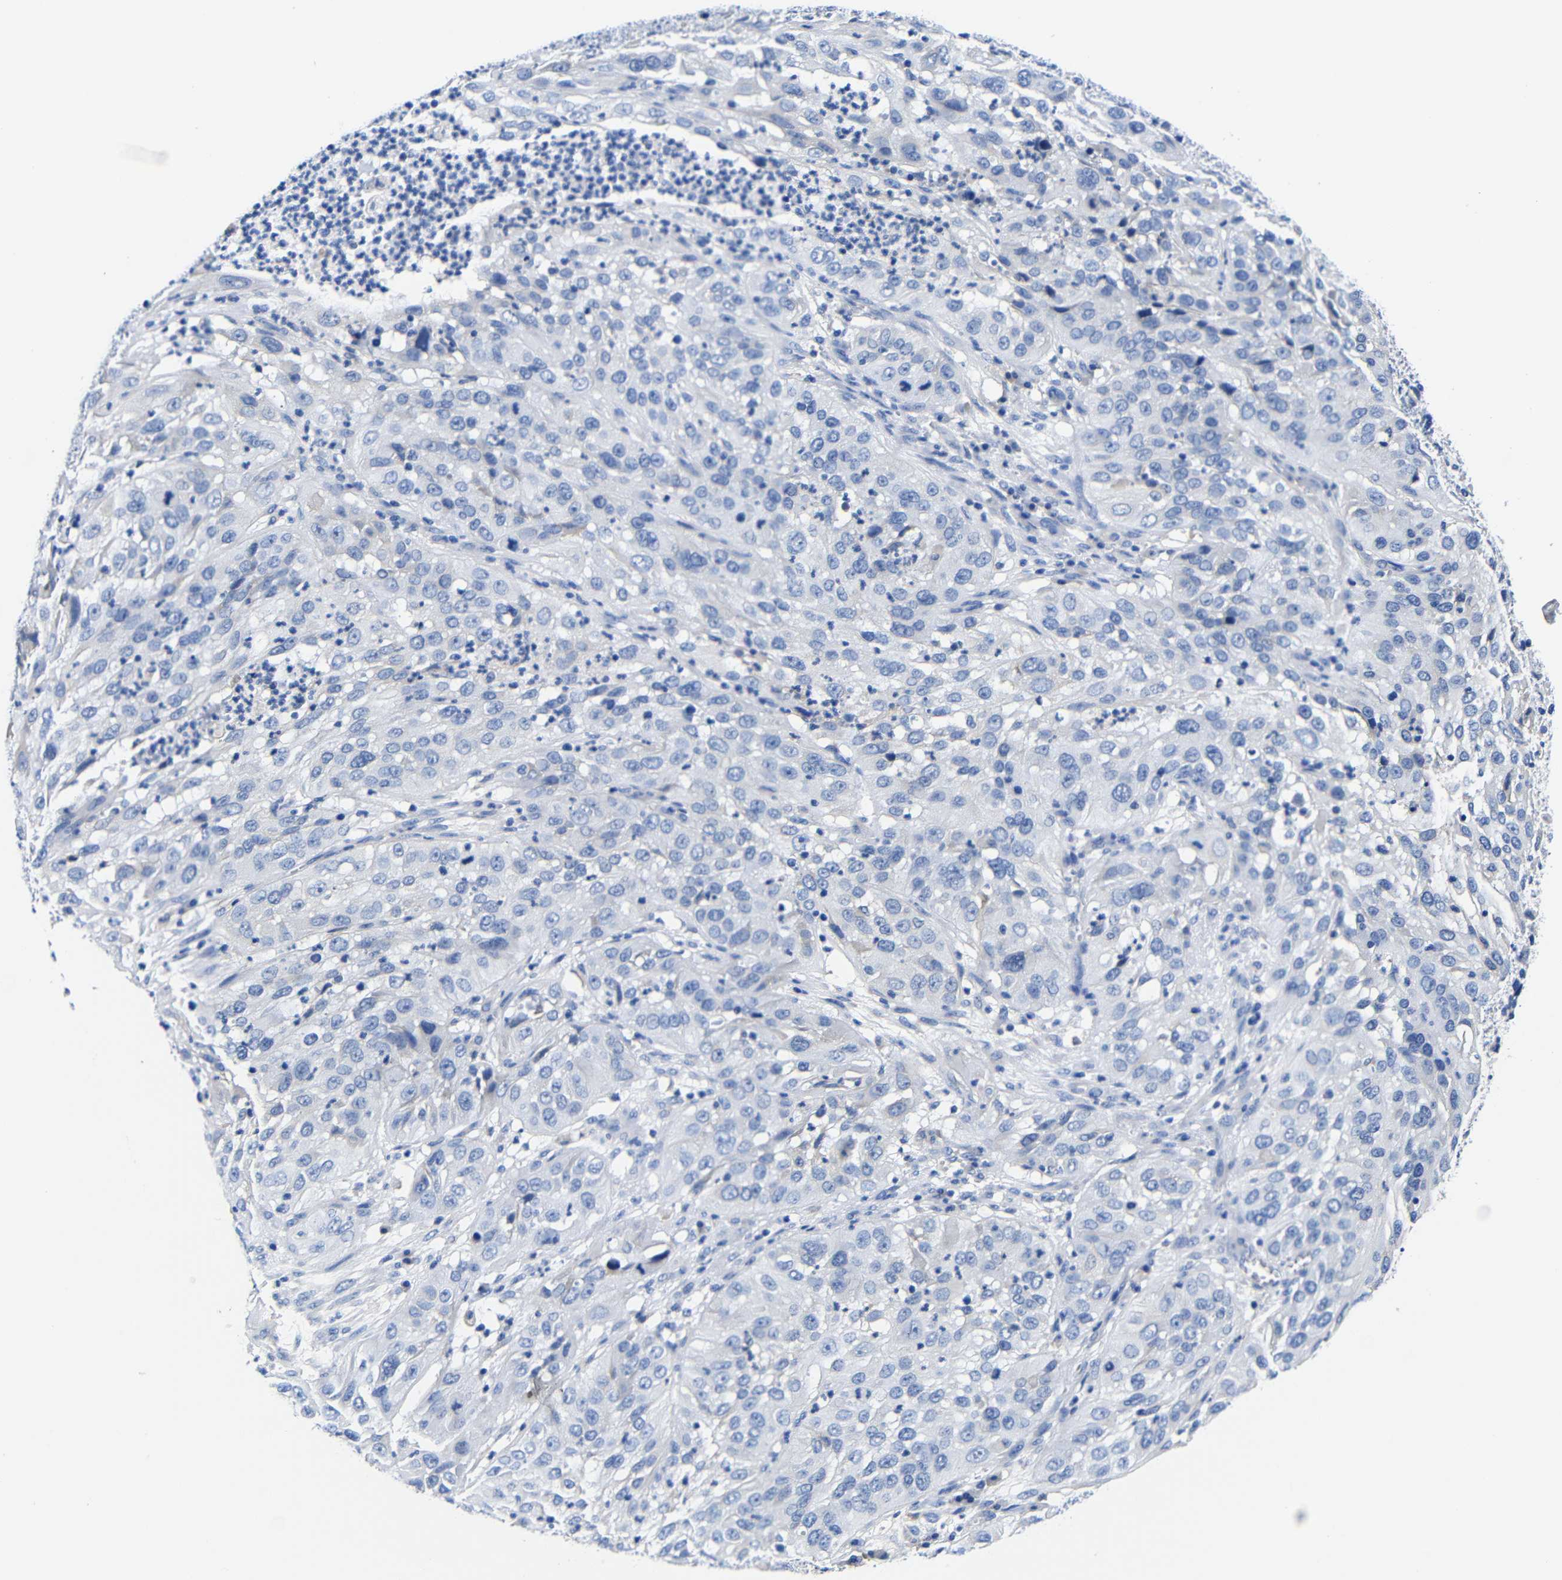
{"staining": {"intensity": "negative", "quantity": "none", "location": "none"}, "tissue": "cervical cancer", "cell_type": "Tumor cells", "image_type": "cancer", "snomed": [{"axis": "morphology", "description": "Squamous cell carcinoma, NOS"}, {"axis": "topography", "description": "Cervix"}], "caption": "Cervical cancer stained for a protein using immunohistochemistry (IHC) displays no expression tumor cells.", "gene": "CLEC4G", "patient": {"sex": "female", "age": 32}}